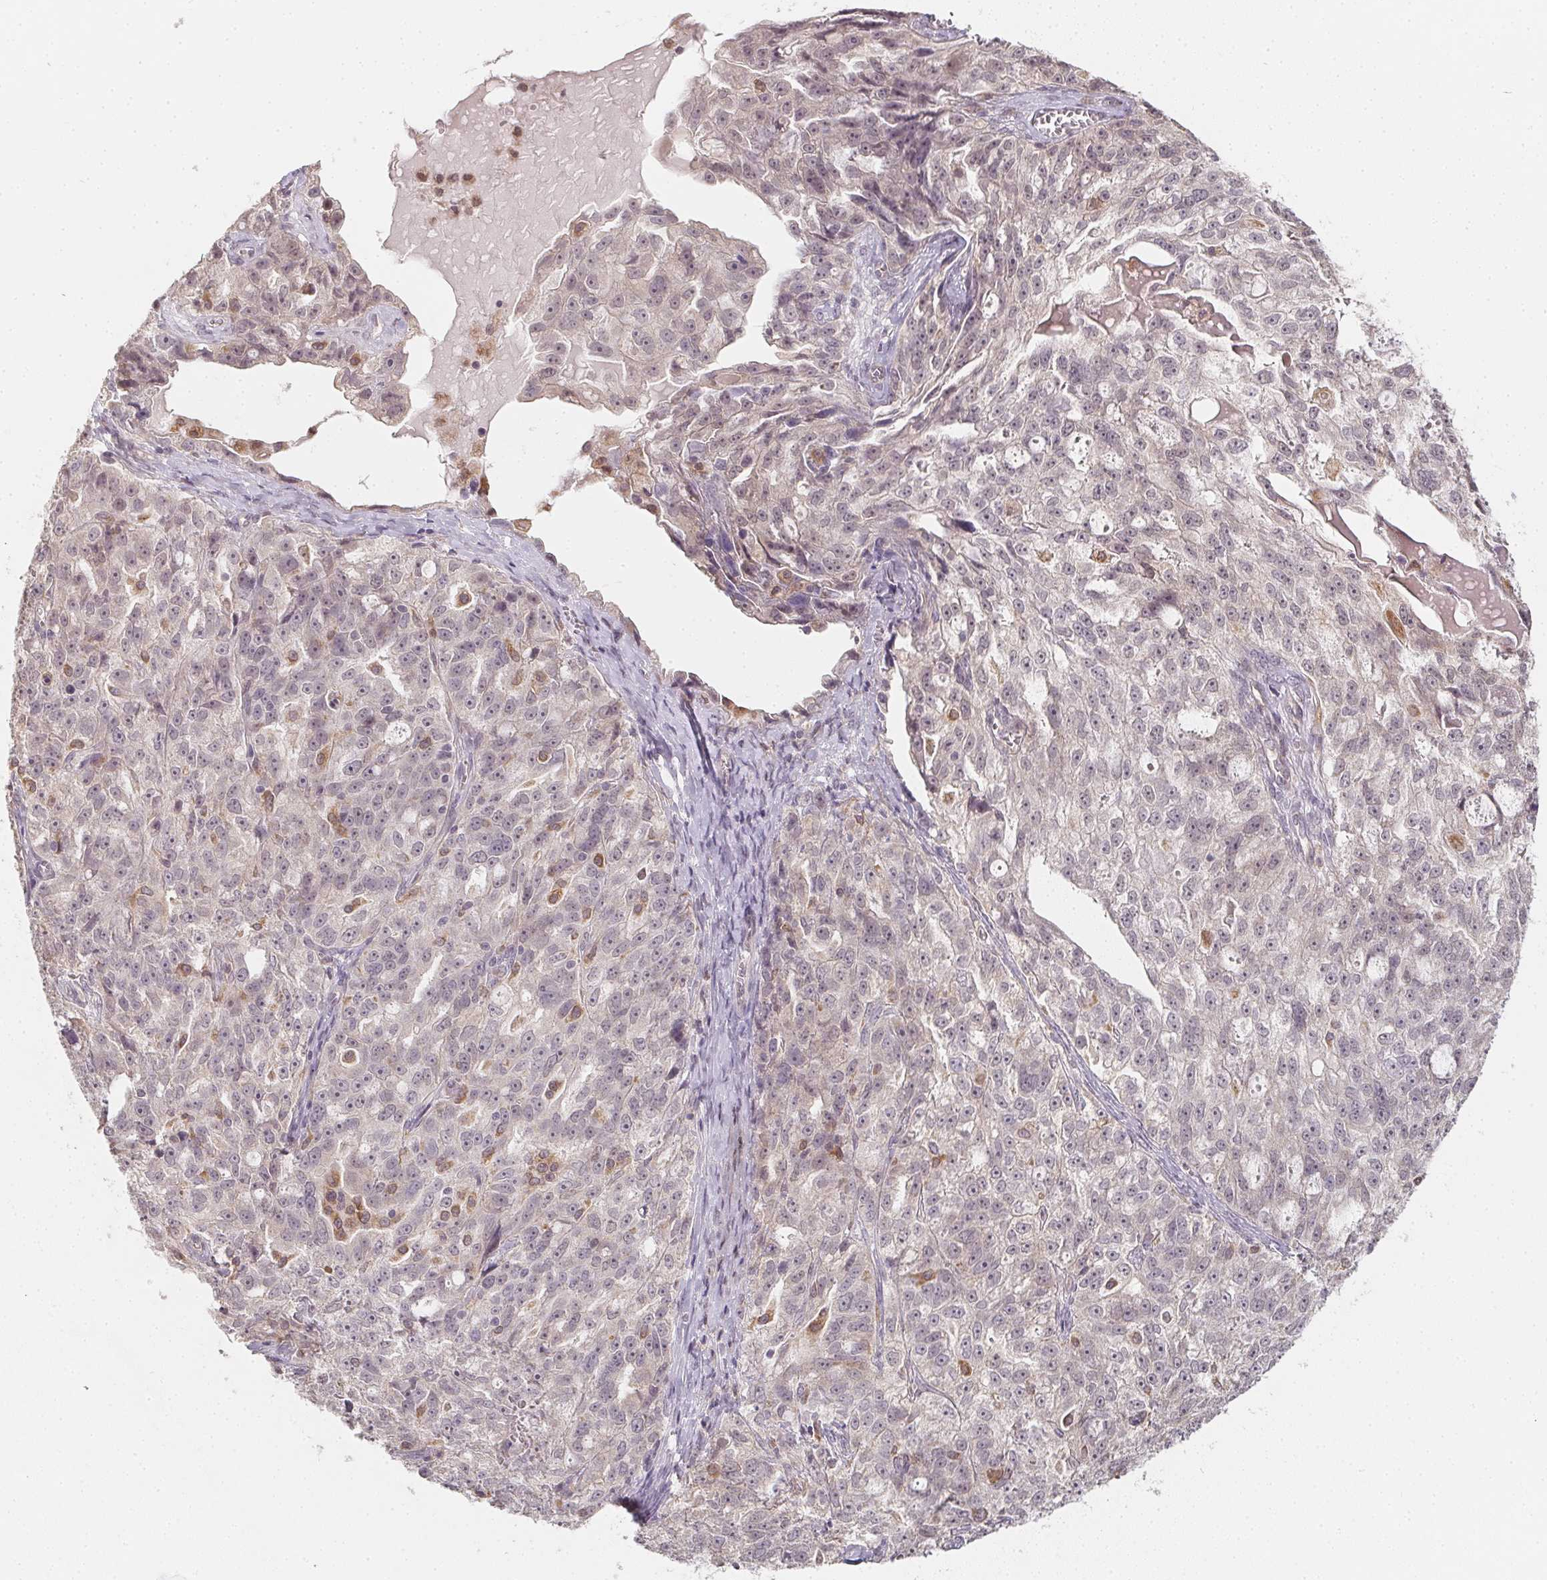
{"staining": {"intensity": "moderate", "quantity": "<25%", "location": "cytoplasmic/membranous"}, "tissue": "ovarian cancer", "cell_type": "Tumor cells", "image_type": "cancer", "snomed": [{"axis": "morphology", "description": "Cystadenocarcinoma, serous, NOS"}, {"axis": "topography", "description": "Ovary"}], "caption": "Protein staining of ovarian cancer (serous cystadenocarcinoma) tissue shows moderate cytoplasmic/membranous staining in approximately <25% of tumor cells.", "gene": "SOAT1", "patient": {"sex": "female", "age": 51}}